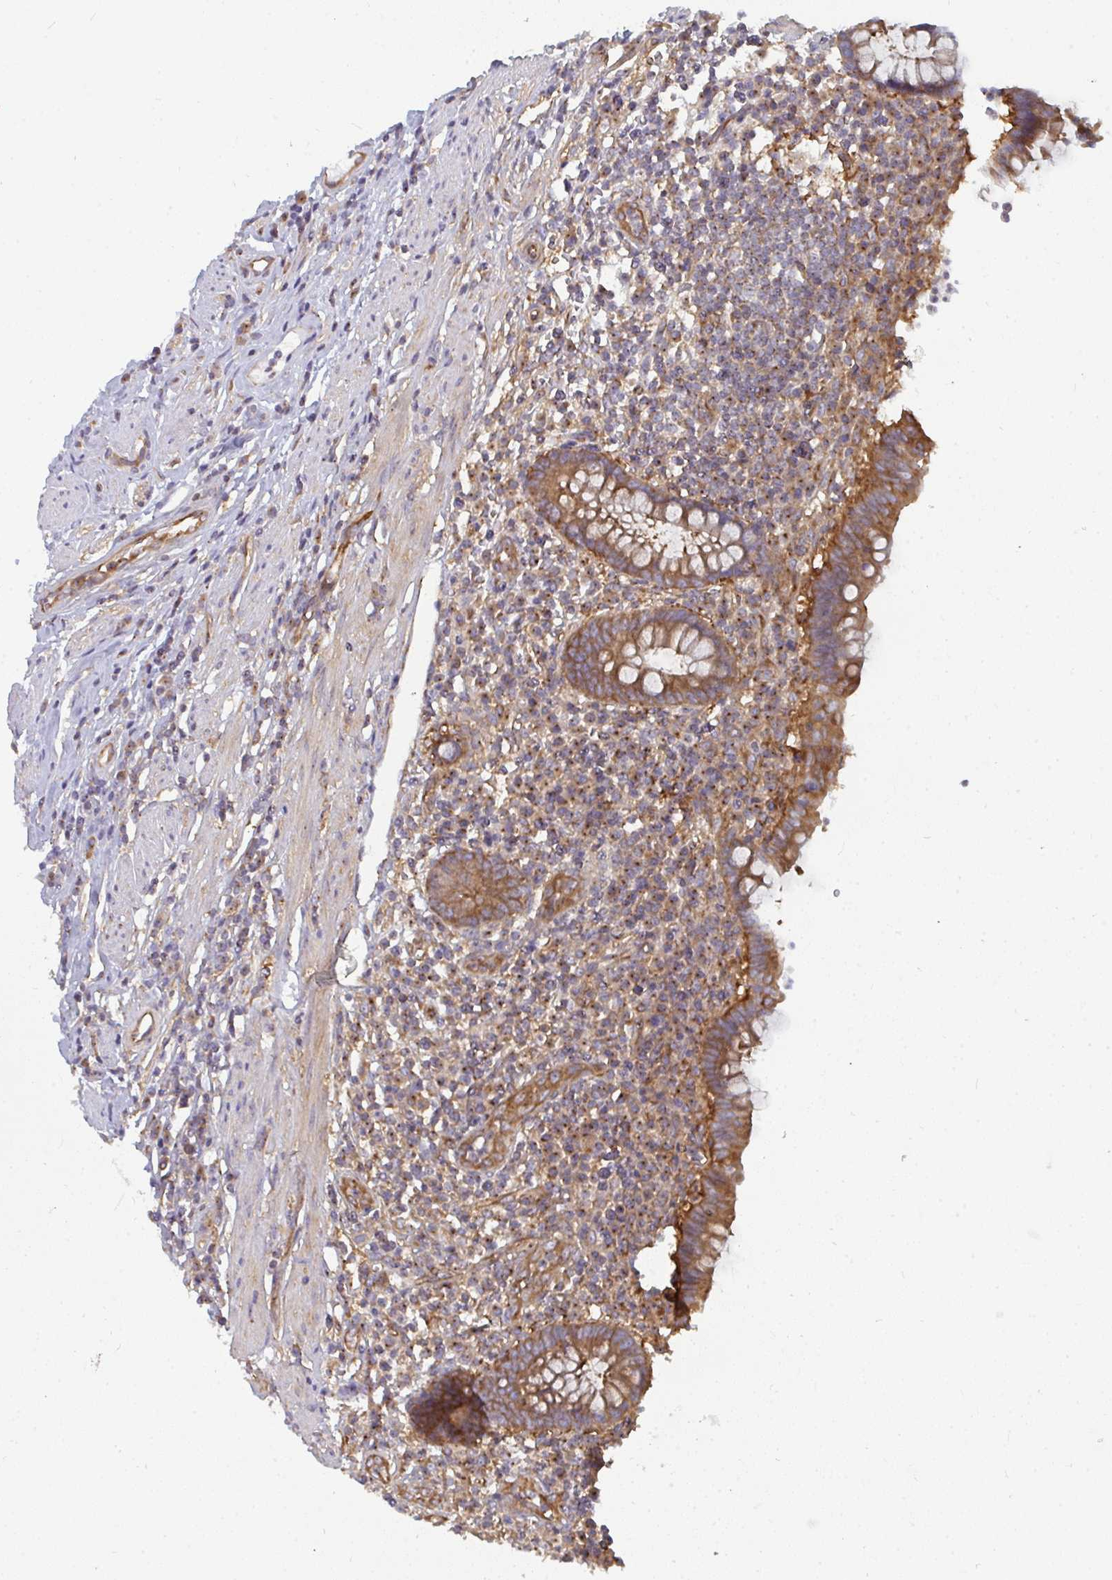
{"staining": {"intensity": "strong", "quantity": ">75%", "location": "cytoplasmic/membranous"}, "tissue": "appendix", "cell_type": "Glandular cells", "image_type": "normal", "snomed": [{"axis": "morphology", "description": "Normal tissue, NOS"}, {"axis": "topography", "description": "Appendix"}], "caption": "Approximately >75% of glandular cells in normal human appendix display strong cytoplasmic/membranous protein expression as visualized by brown immunohistochemical staining.", "gene": "DYNC1I2", "patient": {"sex": "female", "age": 56}}